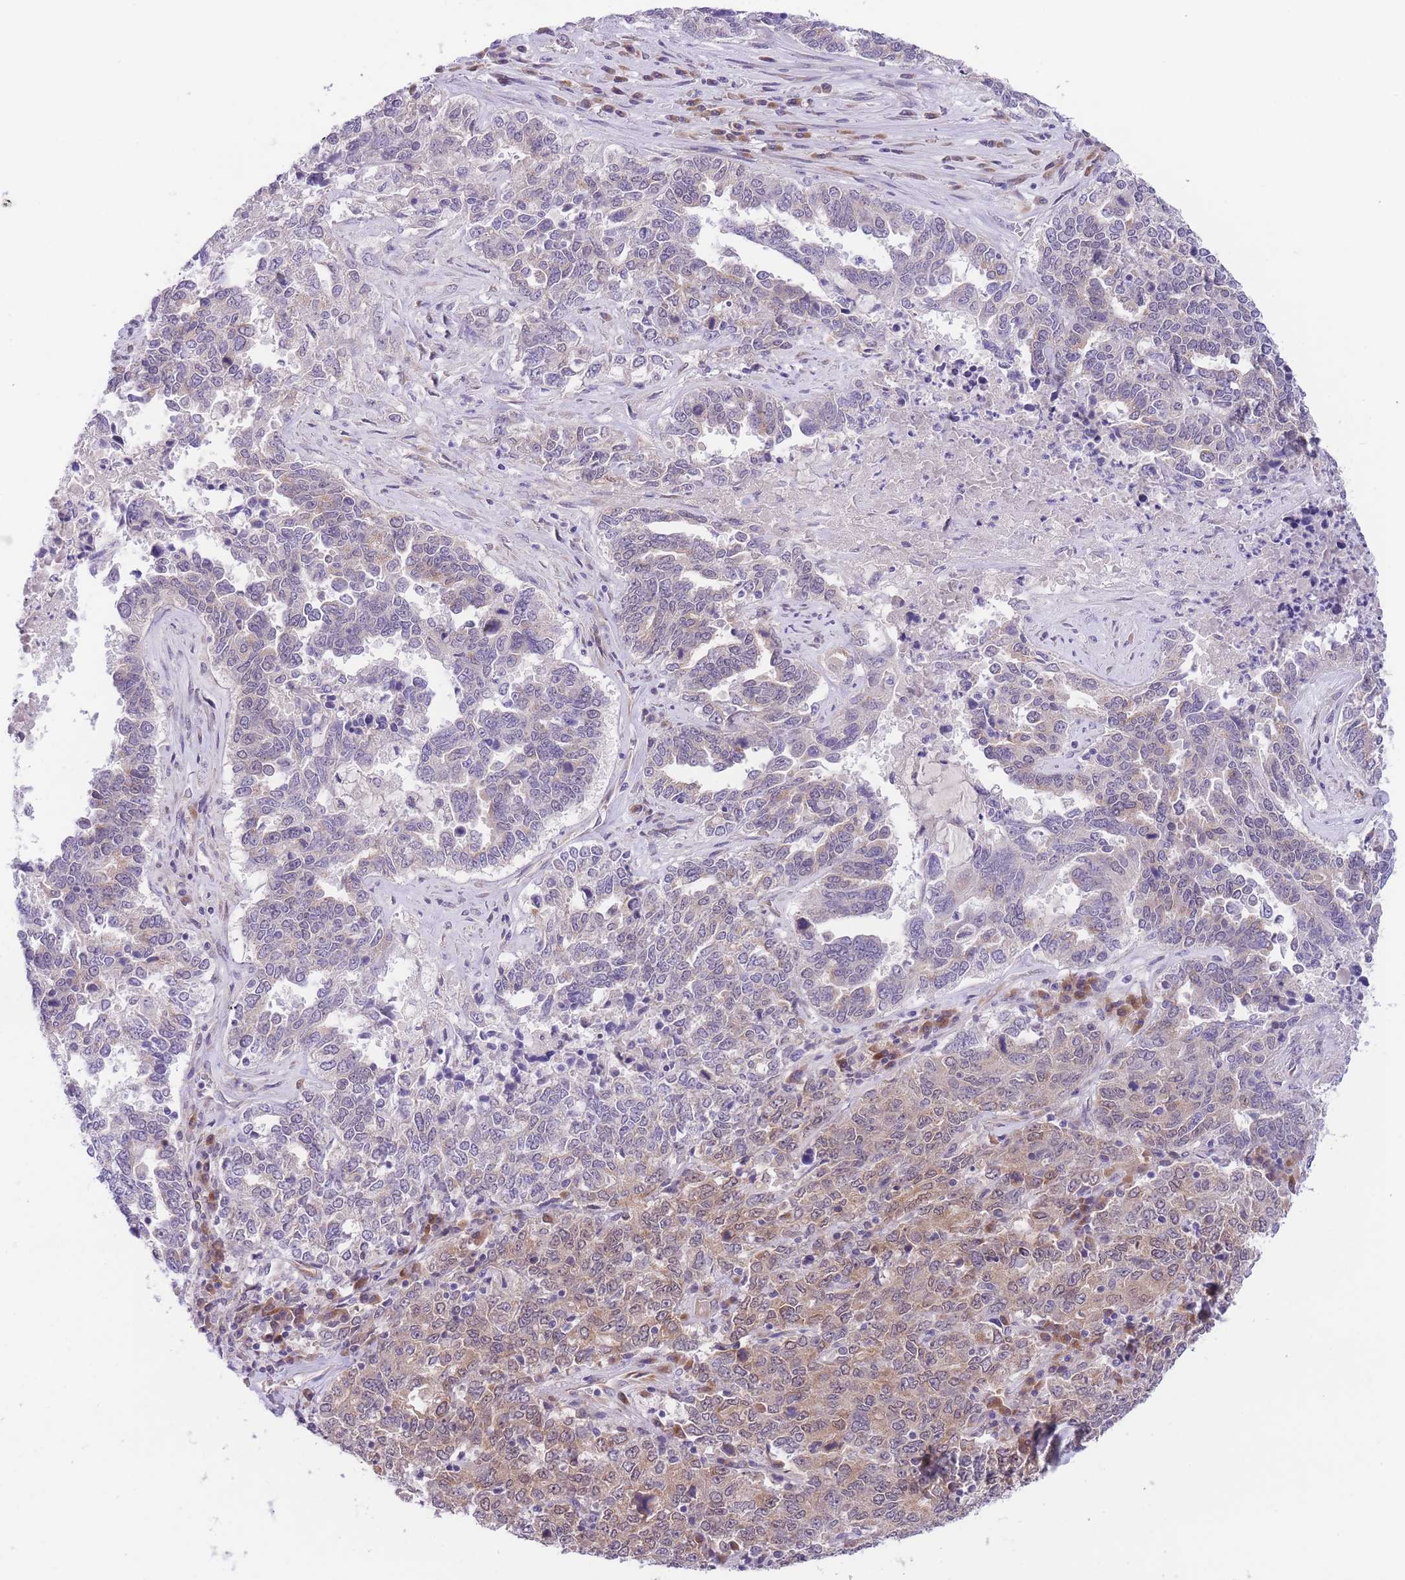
{"staining": {"intensity": "weak", "quantity": "25%-75%", "location": "cytoplasmic/membranous,nuclear"}, "tissue": "ovarian cancer", "cell_type": "Tumor cells", "image_type": "cancer", "snomed": [{"axis": "morphology", "description": "Carcinoma, endometroid"}, {"axis": "topography", "description": "Ovary"}], "caption": "IHC image of neoplastic tissue: human endometroid carcinoma (ovarian) stained using immunohistochemistry (IHC) displays low levels of weak protein expression localized specifically in the cytoplasmic/membranous and nuclear of tumor cells, appearing as a cytoplasmic/membranous and nuclear brown color.", "gene": "WWOX", "patient": {"sex": "female", "age": 62}}